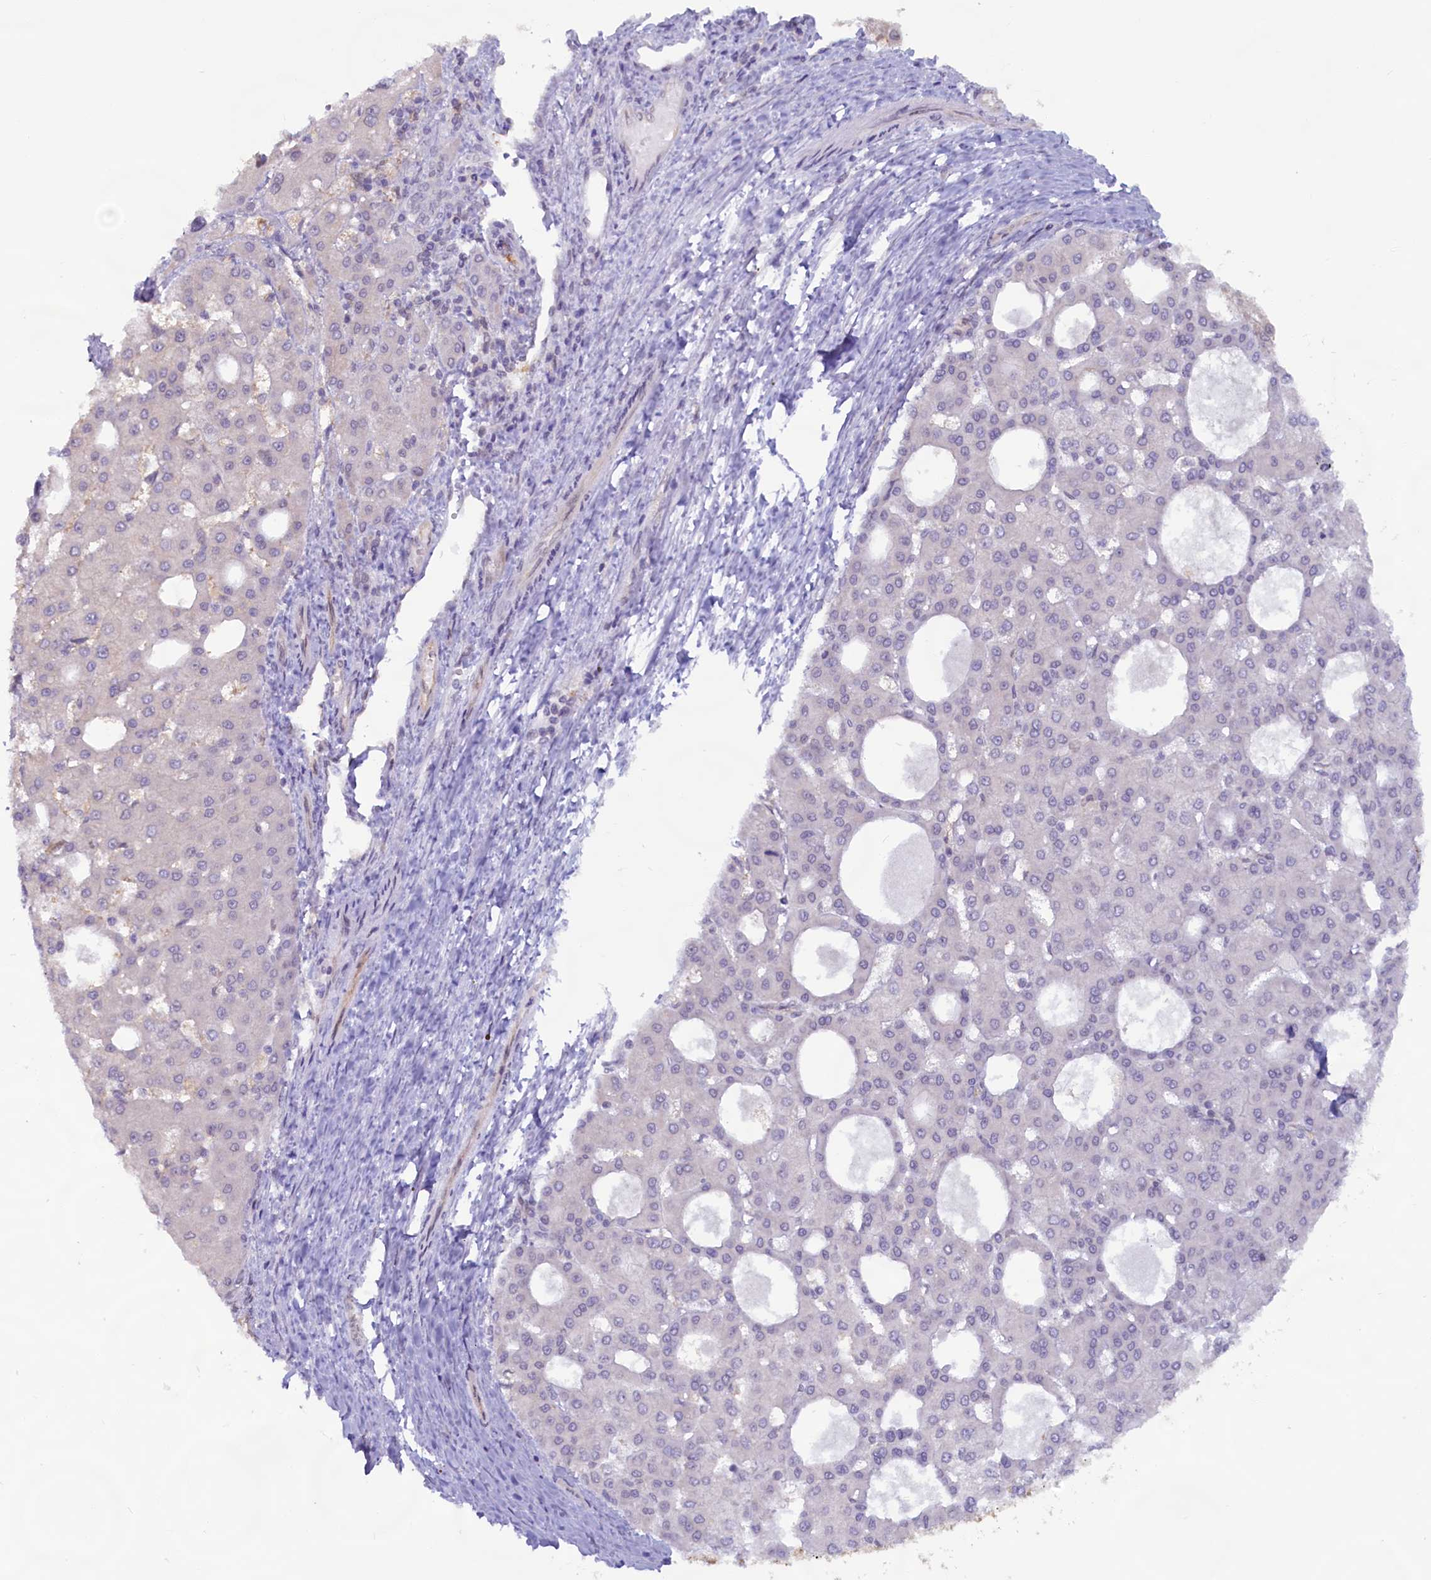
{"staining": {"intensity": "negative", "quantity": "none", "location": "none"}, "tissue": "liver cancer", "cell_type": "Tumor cells", "image_type": "cancer", "snomed": [{"axis": "morphology", "description": "Carcinoma, Hepatocellular, NOS"}, {"axis": "topography", "description": "Liver"}], "caption": "A photomicrograph of liver hepatocellular carcinoma stained for a protein displays no brown staining in tumor cells. Brightfield microscopy of immunohistochemistry stained with DAB (brown) and hematoxylin (blue), captured at high magnification.", "gene": "C1D", "patient": {"sex": "male", "age": 47}}